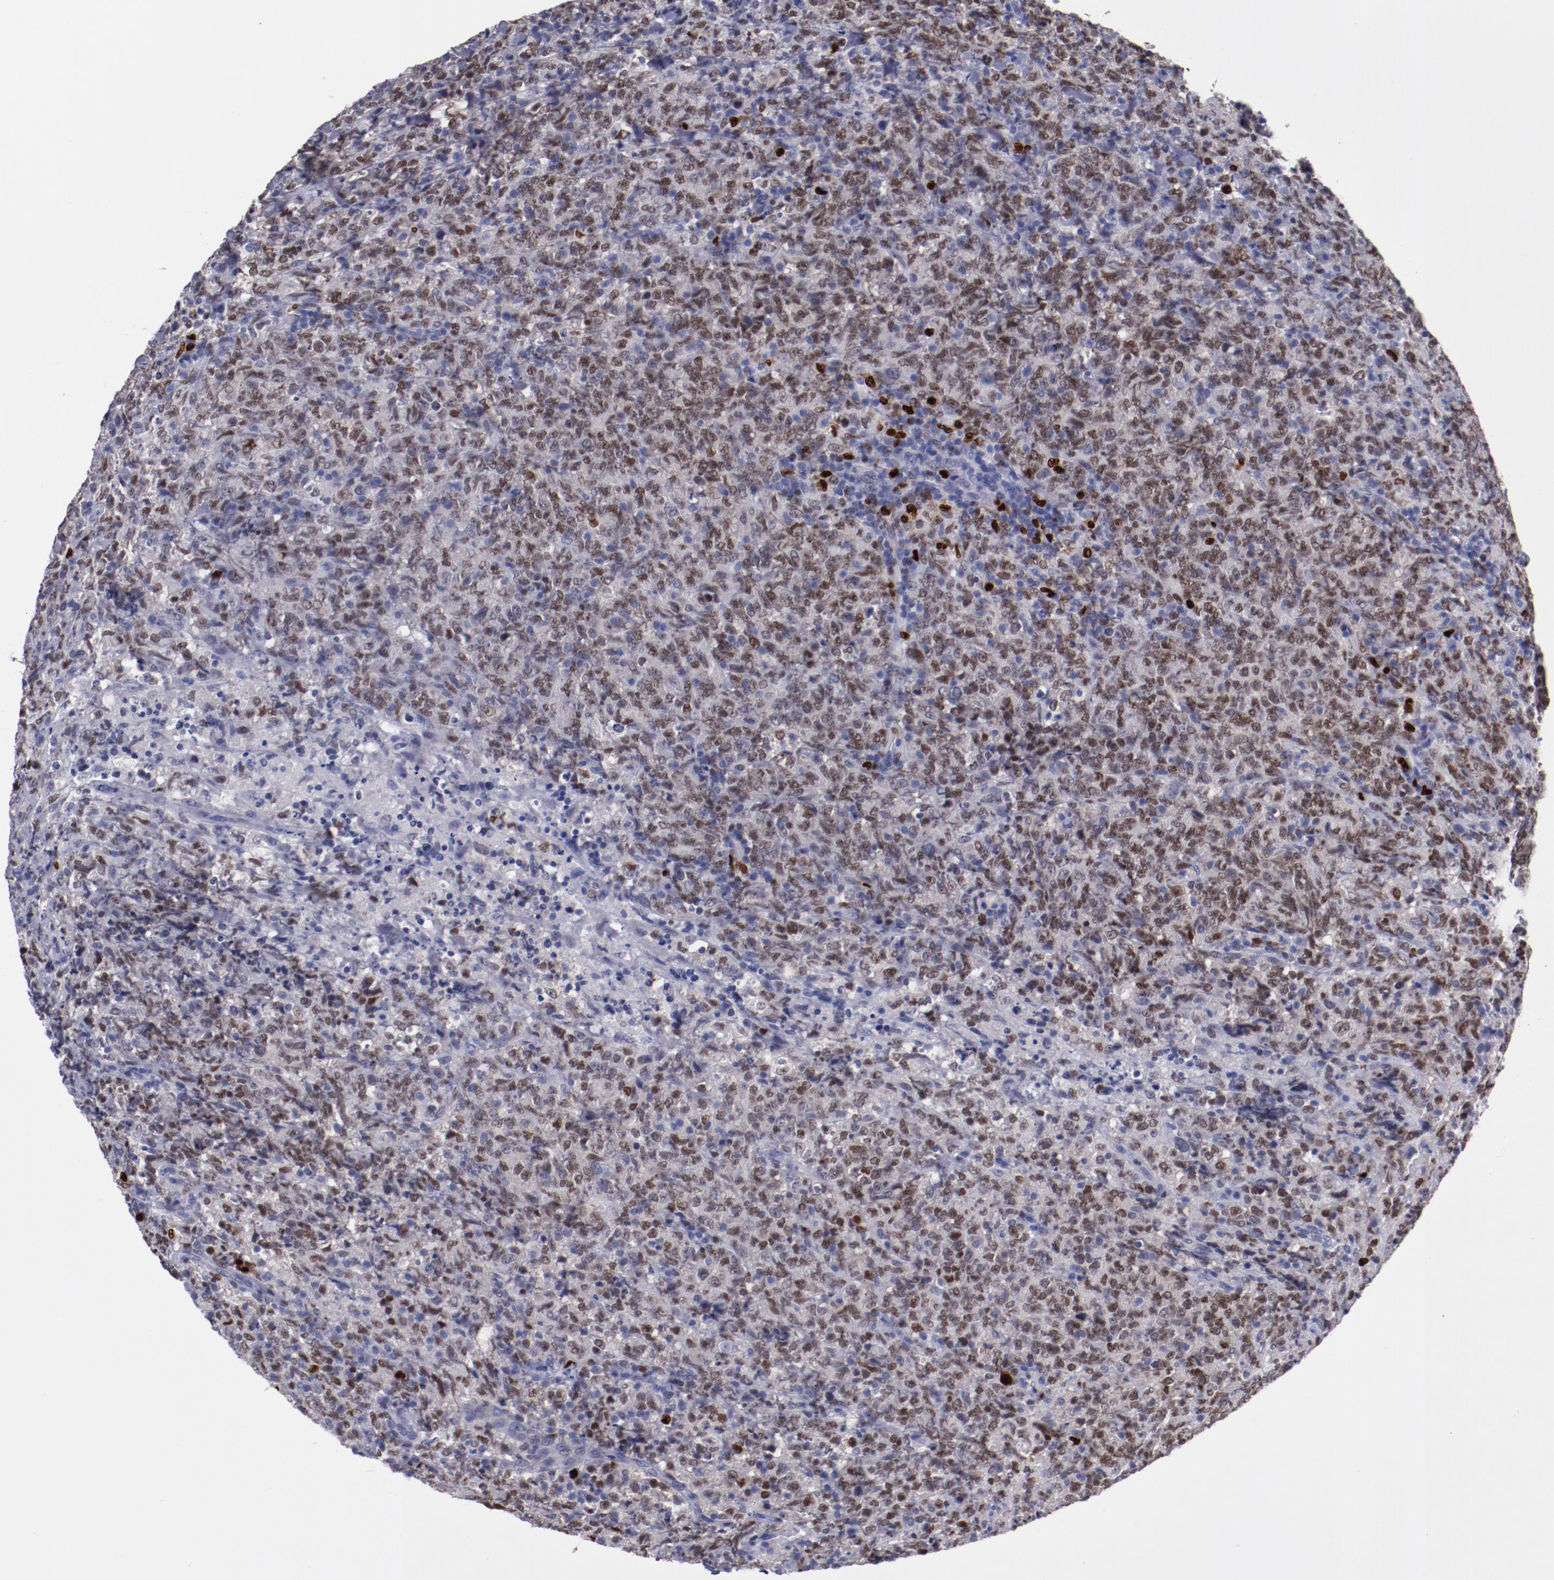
{"staining": {"intensity": "moderate", "quantity": "25%-75%", "location": "nuclear"}, "tissue": "lymphoma", "cell_type": "Tumor cells", "image_type": "cancer", "snomed": [{"axis": "morphology", "description": "Malignant lymphoma, non-Hodgkin's type, High grade"}, {"axis": "topography", "description": "Tonsil"}], "caption": "IHC image of neoplastic tissue: human malignant lymphoma, non-Hodgkin's type (high-grade) stained using immunohistochemistry (IHC) reveals medium levels of moderate protein expression localized specifically in the nuclear of tumor cells, appearing as a nuclear brown color.", "gene": "IRF8", "patient": {"sex": "female", "age": 36}}